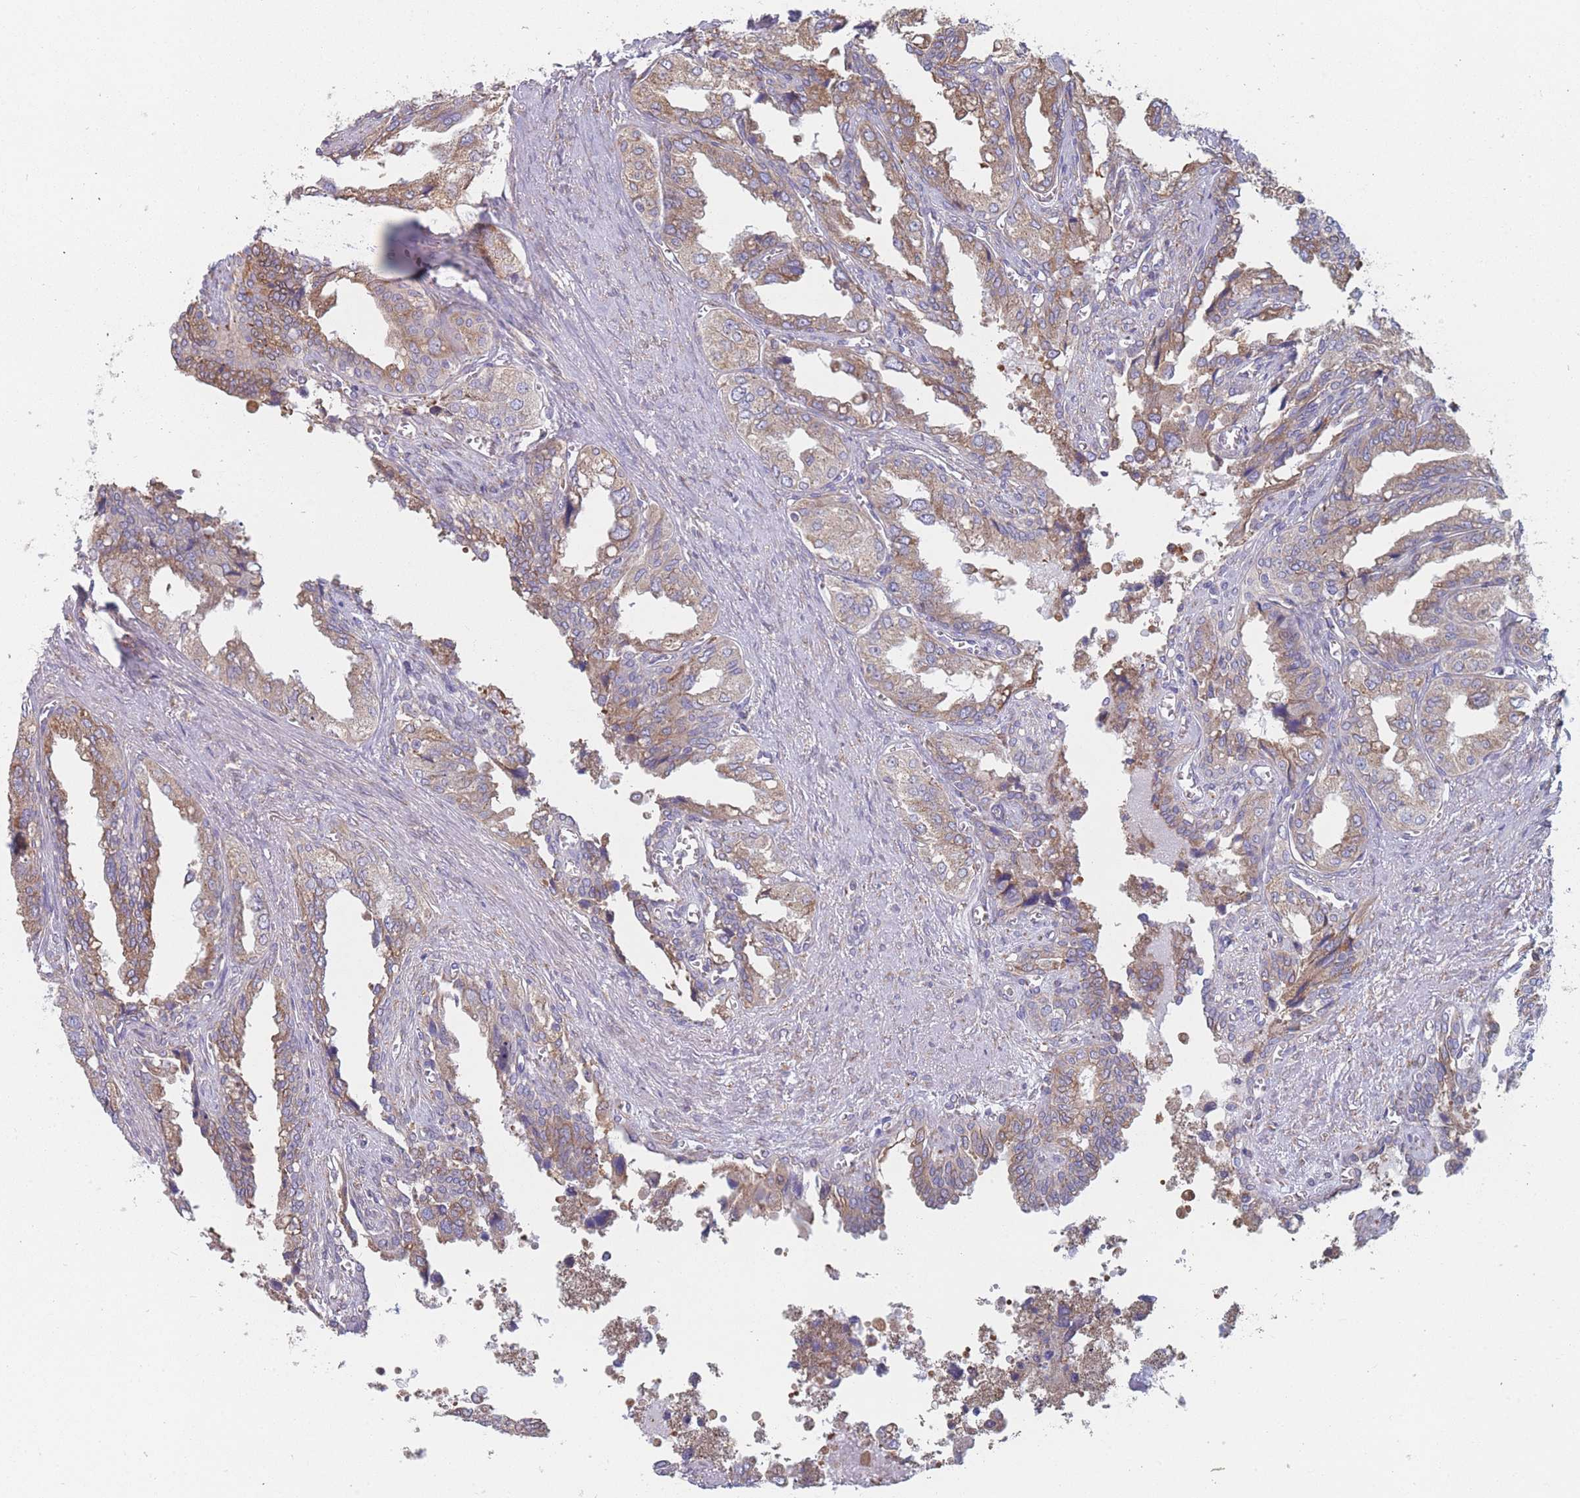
{"staining": {"intensity": "moderate", "quantity": "25%-75%", "location": "cytoplasmic/membranous"}, "tissue": "seminal vesicle", "cell_type": "Glandular cells", "image_type": "normal", "snomed": [{"axis": "morphology", "description": "Normal tissue, NOS"}, {"axis": "topography", "description": "Seminal veicle"}], "caption": "Immunohistochemical staining of unremarkable seminal vesicle exhibits 25%-75% levels of moderate cytoplasmic/membranous protein expression in about 25%-75% of glandular cells. (DAB = brown stain, brightfield microscopy at high magnification).", "gene": "OR7C2", "patient": {"sex": "male", "age": 67}}